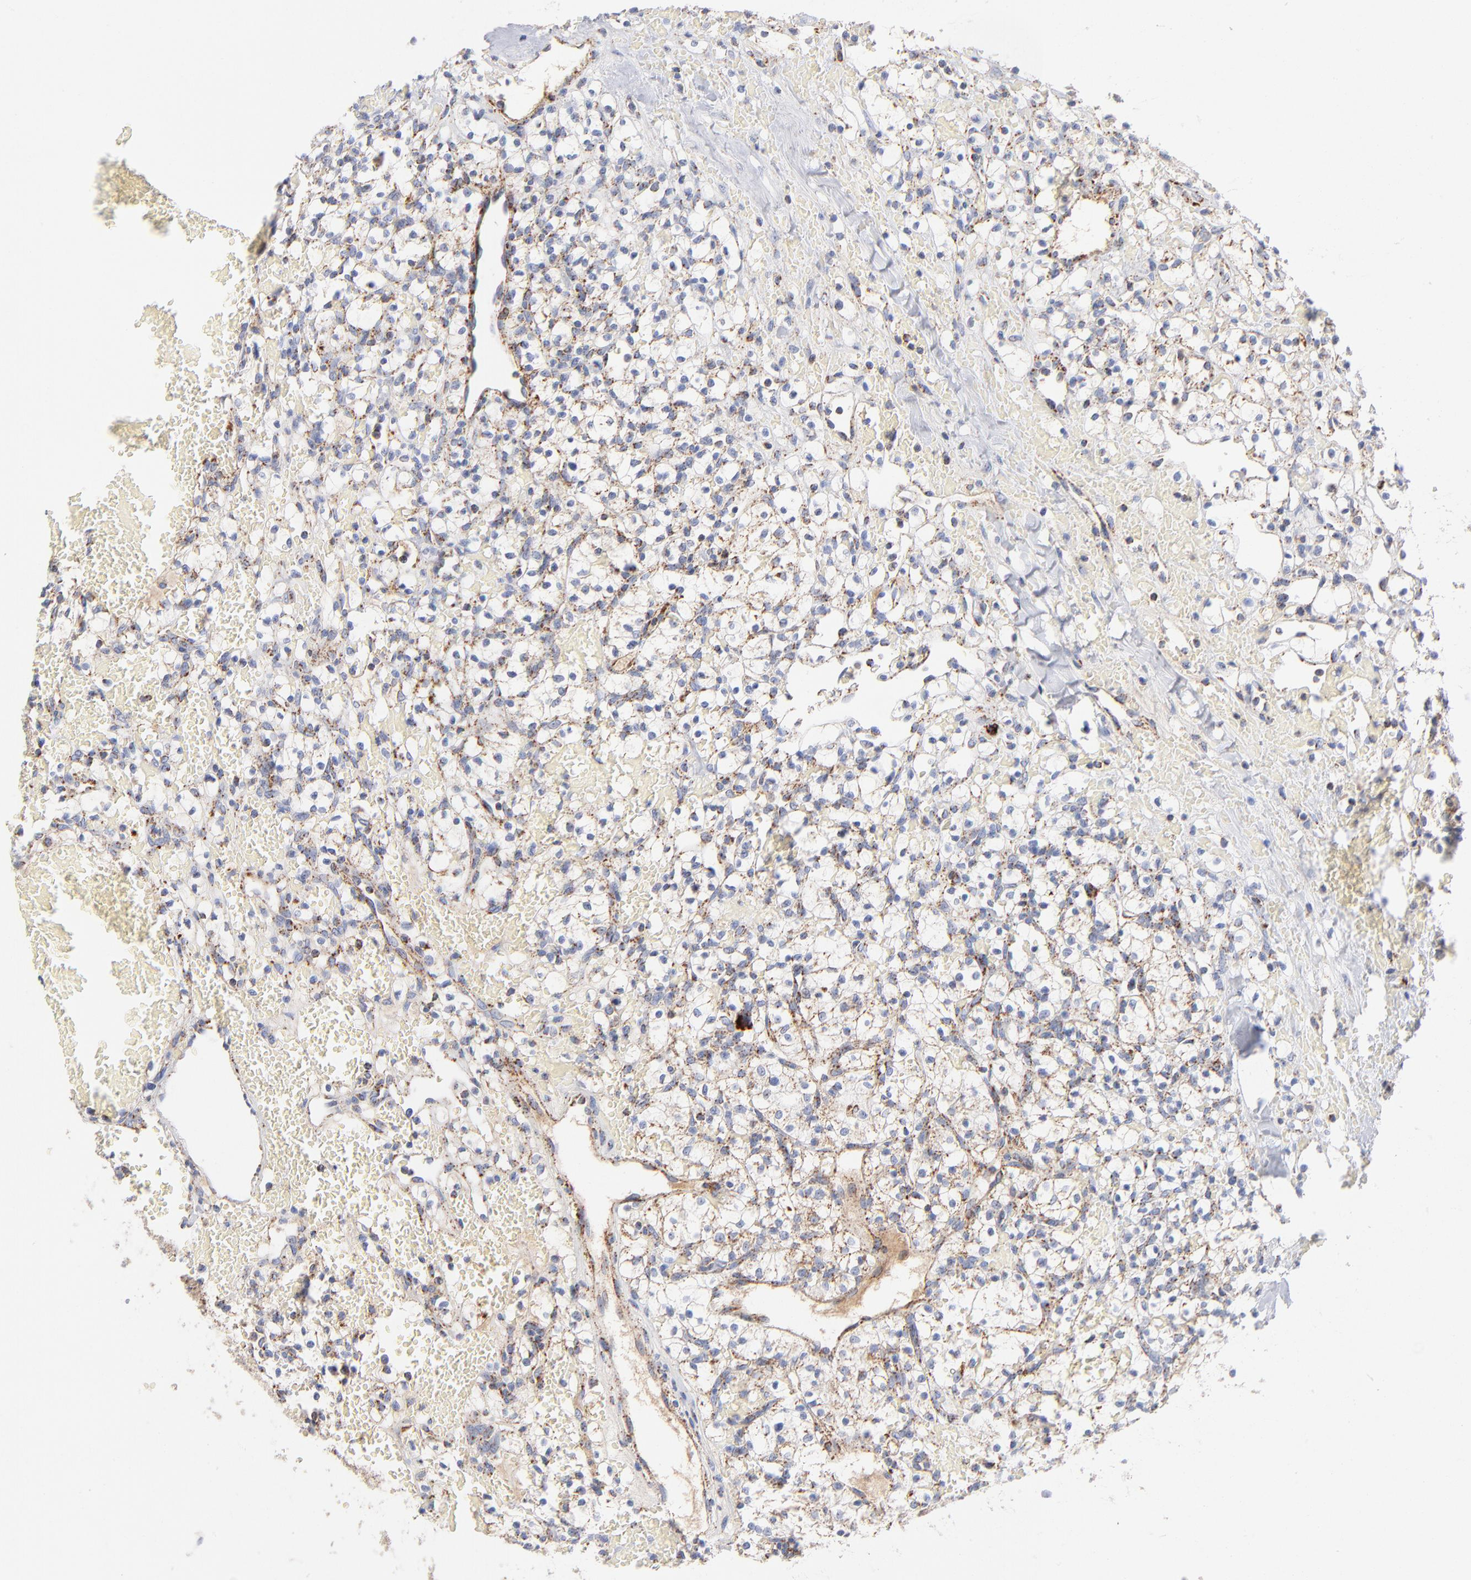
{"staining": {"intensity": "moderate", "quantity": "25%-75%", "location": "cytoplasmic/membranous"}, "tissue": "renal cancer", "cell_type": "Tumor cells", "image_type": "cancer", "snomed": [{"axis": "morphology", "description": "Adenocarcinoma, NOS"}, {"axis": "topography", "description": "Kidney"}], "caption": "Tumor cells exhibit medium levels of moderate cytoplasmic/membranous expression in about 25%-75% of cells in adenocarcinoma (renal).", "gene": "DLAT", "patient": {"sex": "female", "age": 60}}